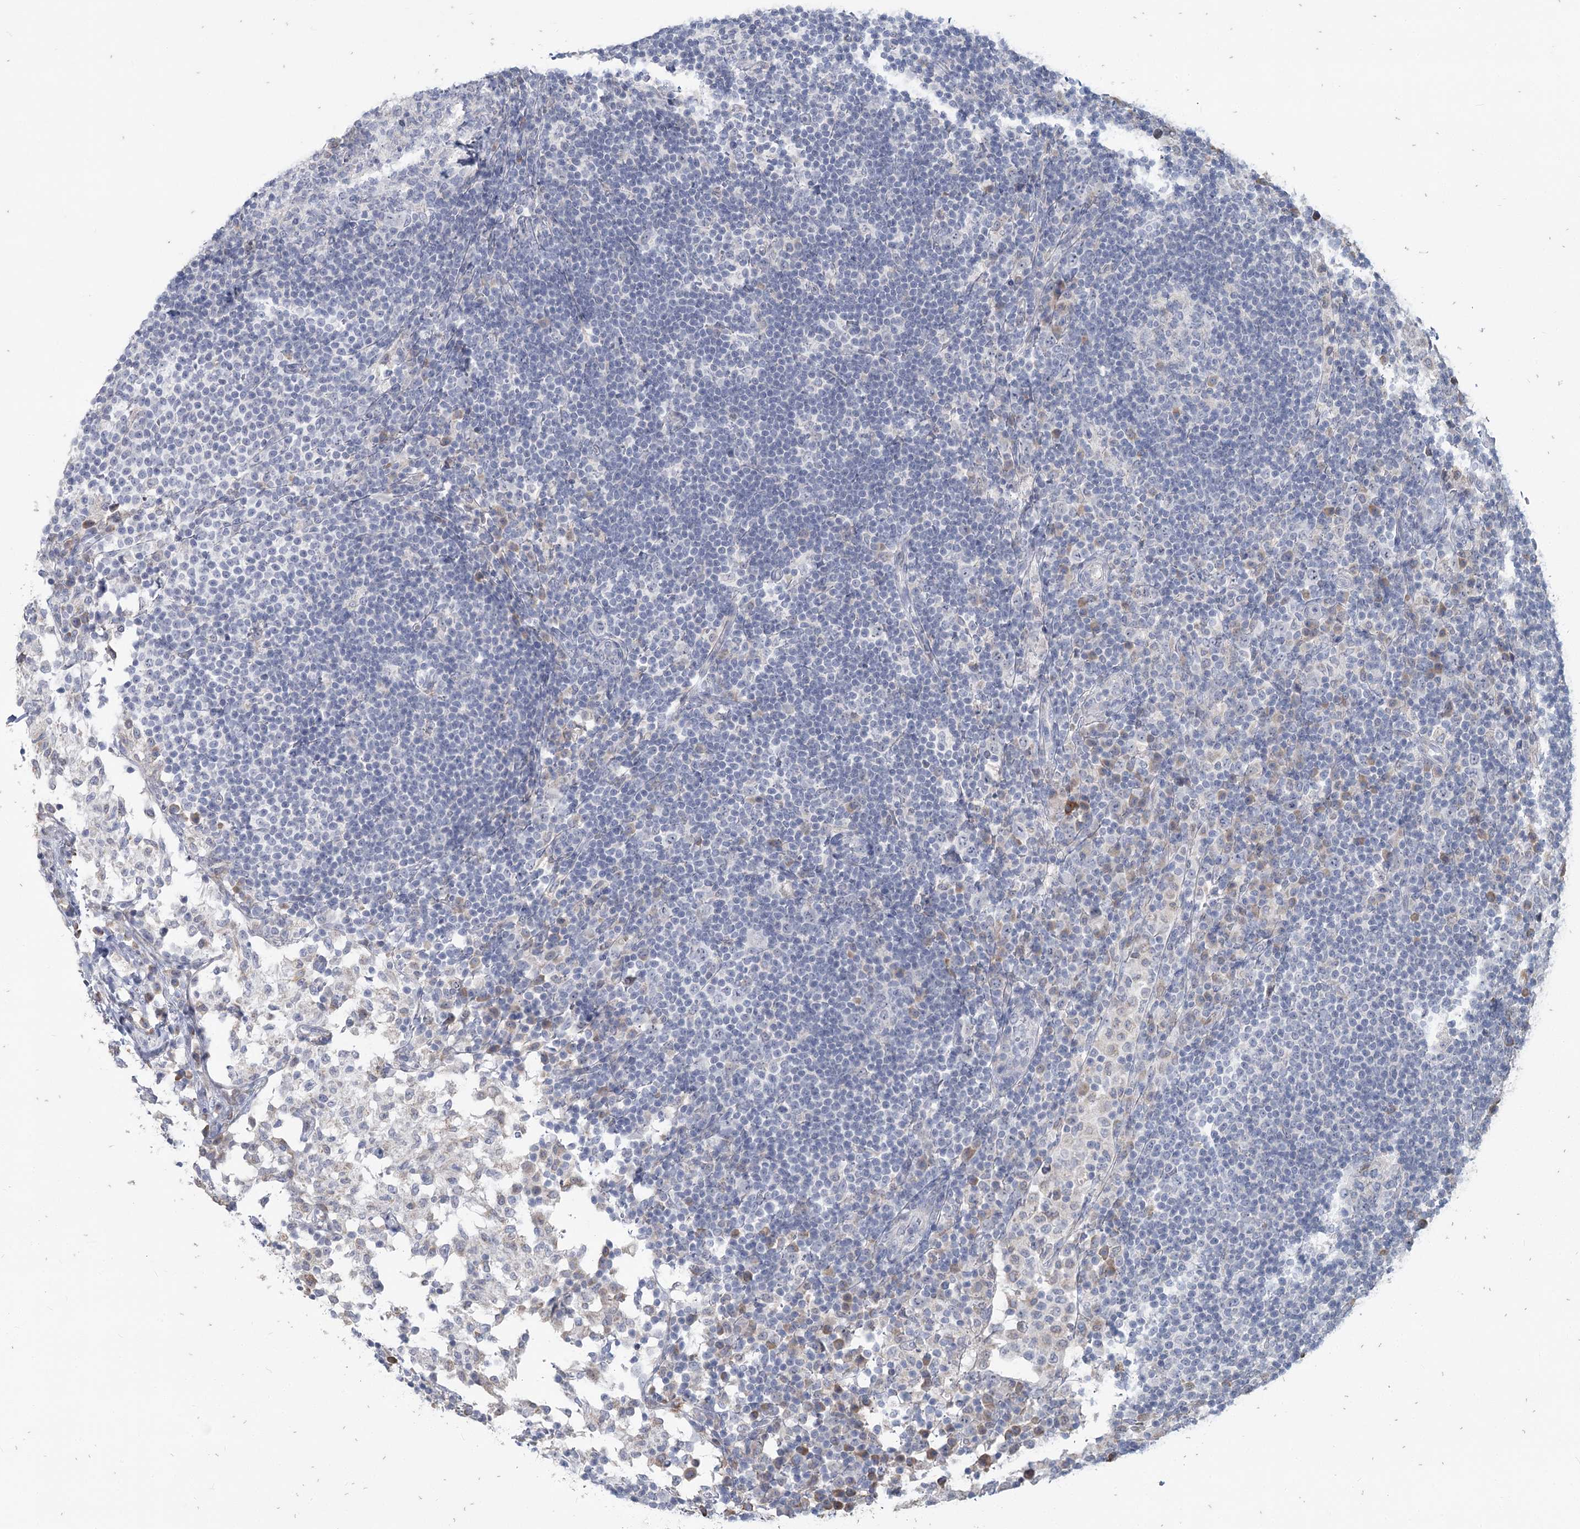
{"staining": {"intensity": "negative", "quantity": "none", "location": "none"}, "tissue": "lymph node", "cell_type": "Germinal center cells", "image_type": "normal", "snomed": [{"axis": "morphology", "description": "Normal tissue, NOS"}, {"axis": "topography", "description": "Lymph node"}], "caption": "This is a histopathology image of immunohistochemistry staining of benign lymph node, which shows no positivity in germinal center cells.", "gene": "SLC9A3", "patient": {"sex": "female", "age": 53}}